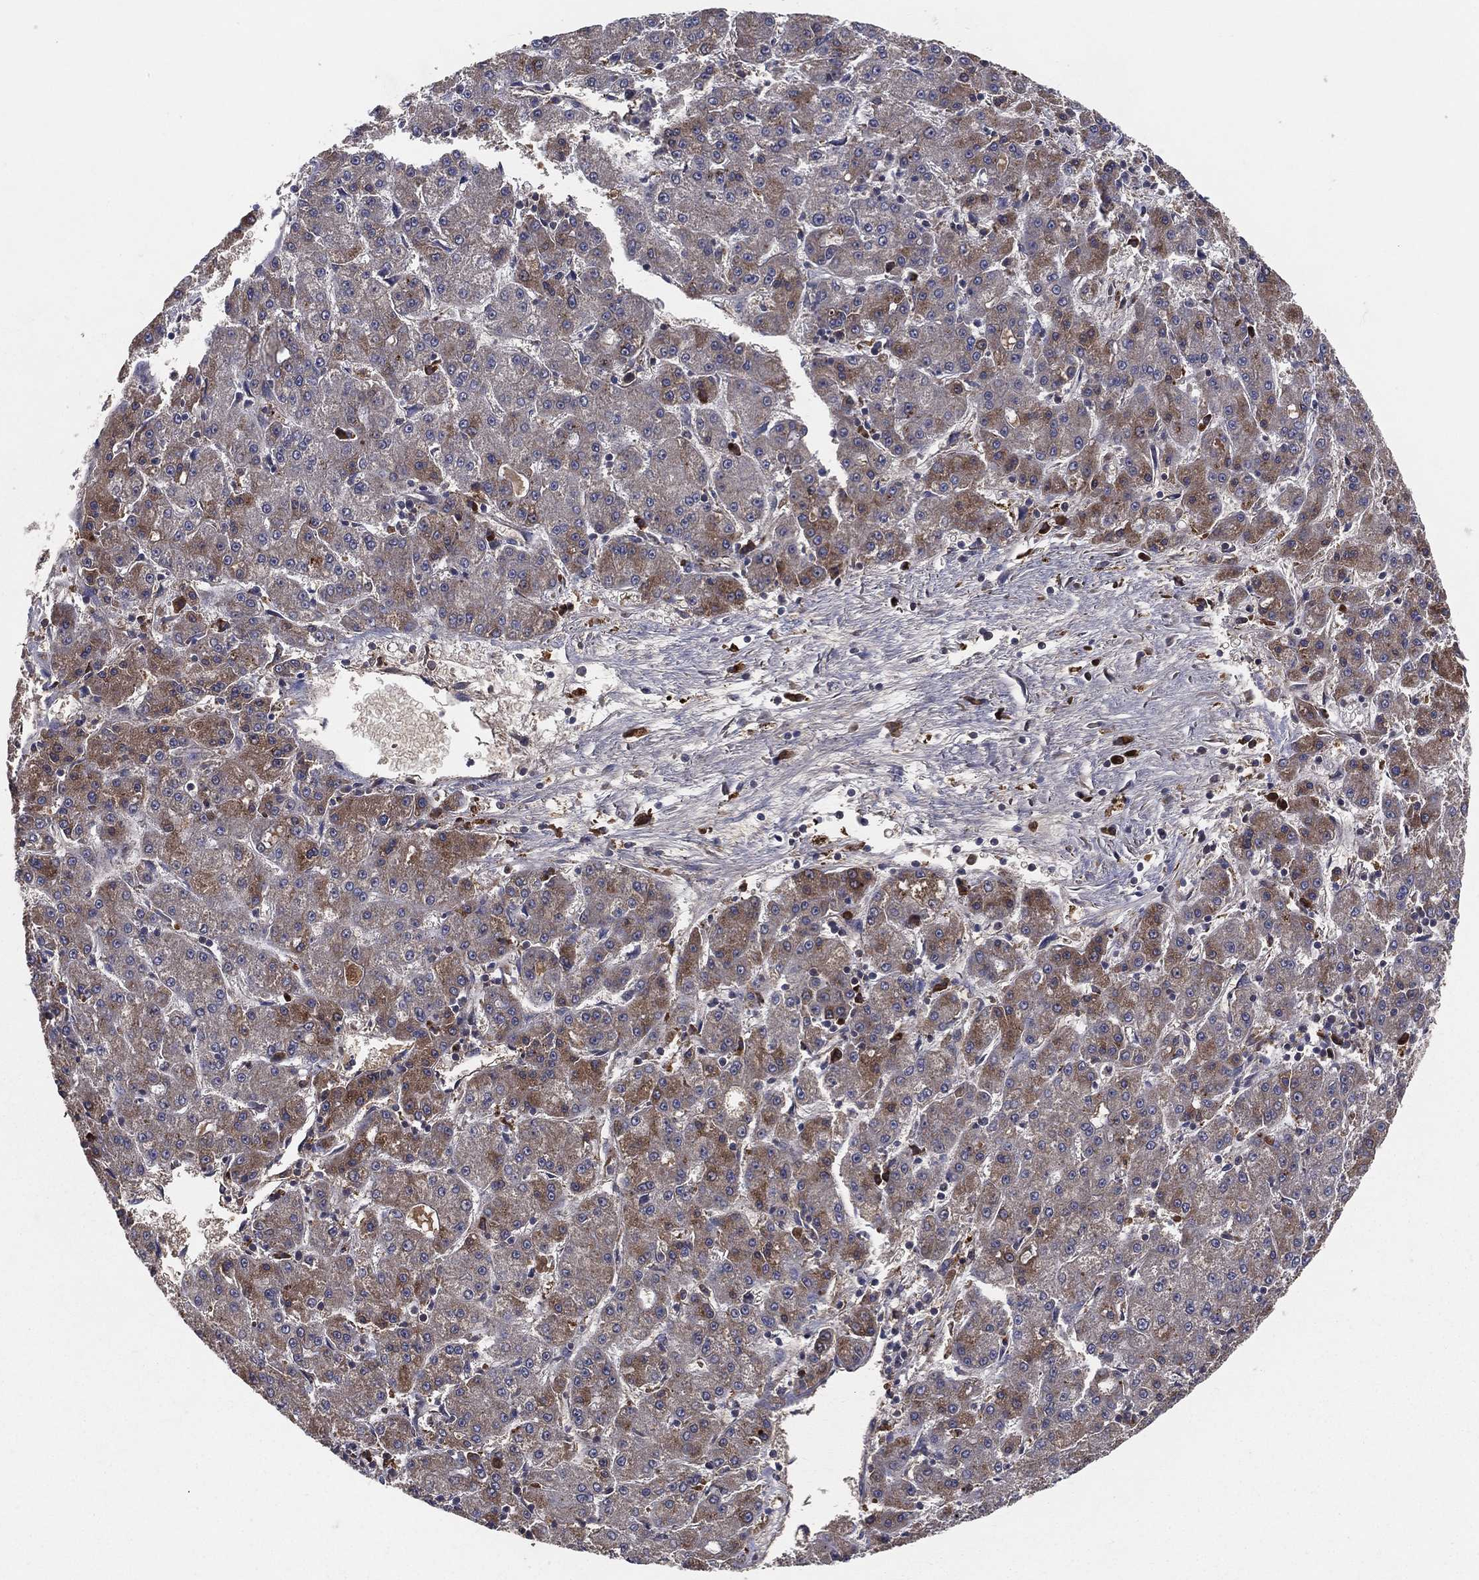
{"staining": {"intensity": "moderate", "quantity": "25%-75%", "location": "cytoplasmic/membranous"}, "tissue": "liver cancer", "cell_type": "Tumor cells", "image_type": "cancer", "snomed": [{"axis": "morphology", "description": "Carcinoma, Hepatocellular, NOS"}, {"axis": "topography", "description": "Liver"}], "caption": "Immunohistochemistry (IHC) image of human liver cancer stained for a protein (brown), which displays medium levels of moderate cytoplasmic/membranous staining in about 25%-75% of tumor cells.", "gene": "MT-ND1", "patient": {"sex": "male", "age": 73}}